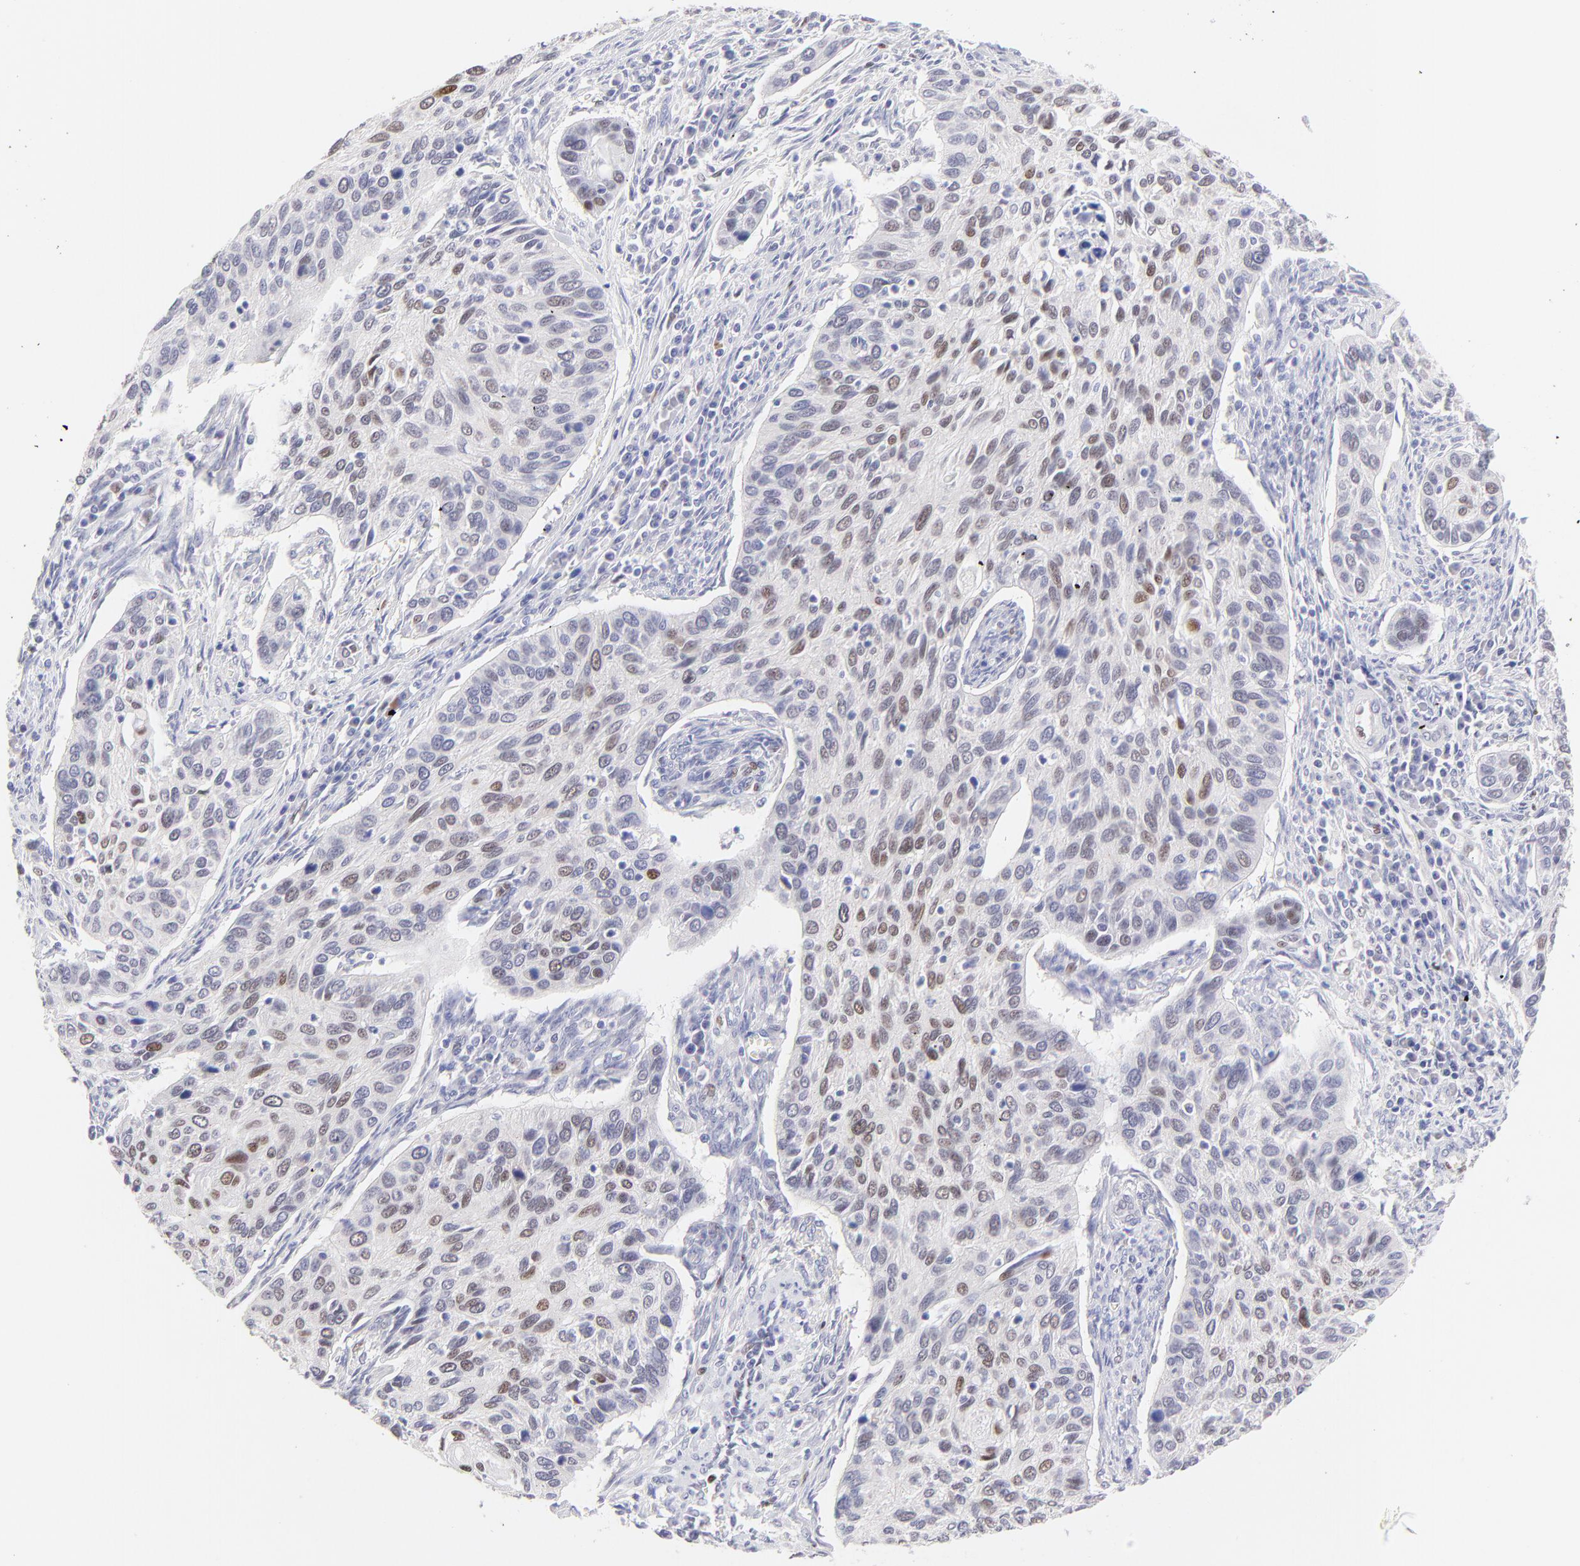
{"staining": {"intensity": "moderate", "quantity": "<25%", "location": "nuclear"}, "tissue": "cervical cancer", "cell_type": "Tumor cells", "image_type": "cancer", "snomed": [{"axis": "morphology", "description": "Squamous cell carcinoma, NOS"}, {"axis": "topography", "description": "Cervix"}], "caption": "A brown stain highlights moderate nuclear positivity of a protein in human cervical cancer tumor cells.", "gene": "KLF4", "patient": {"sex": "female", "age": 57}}